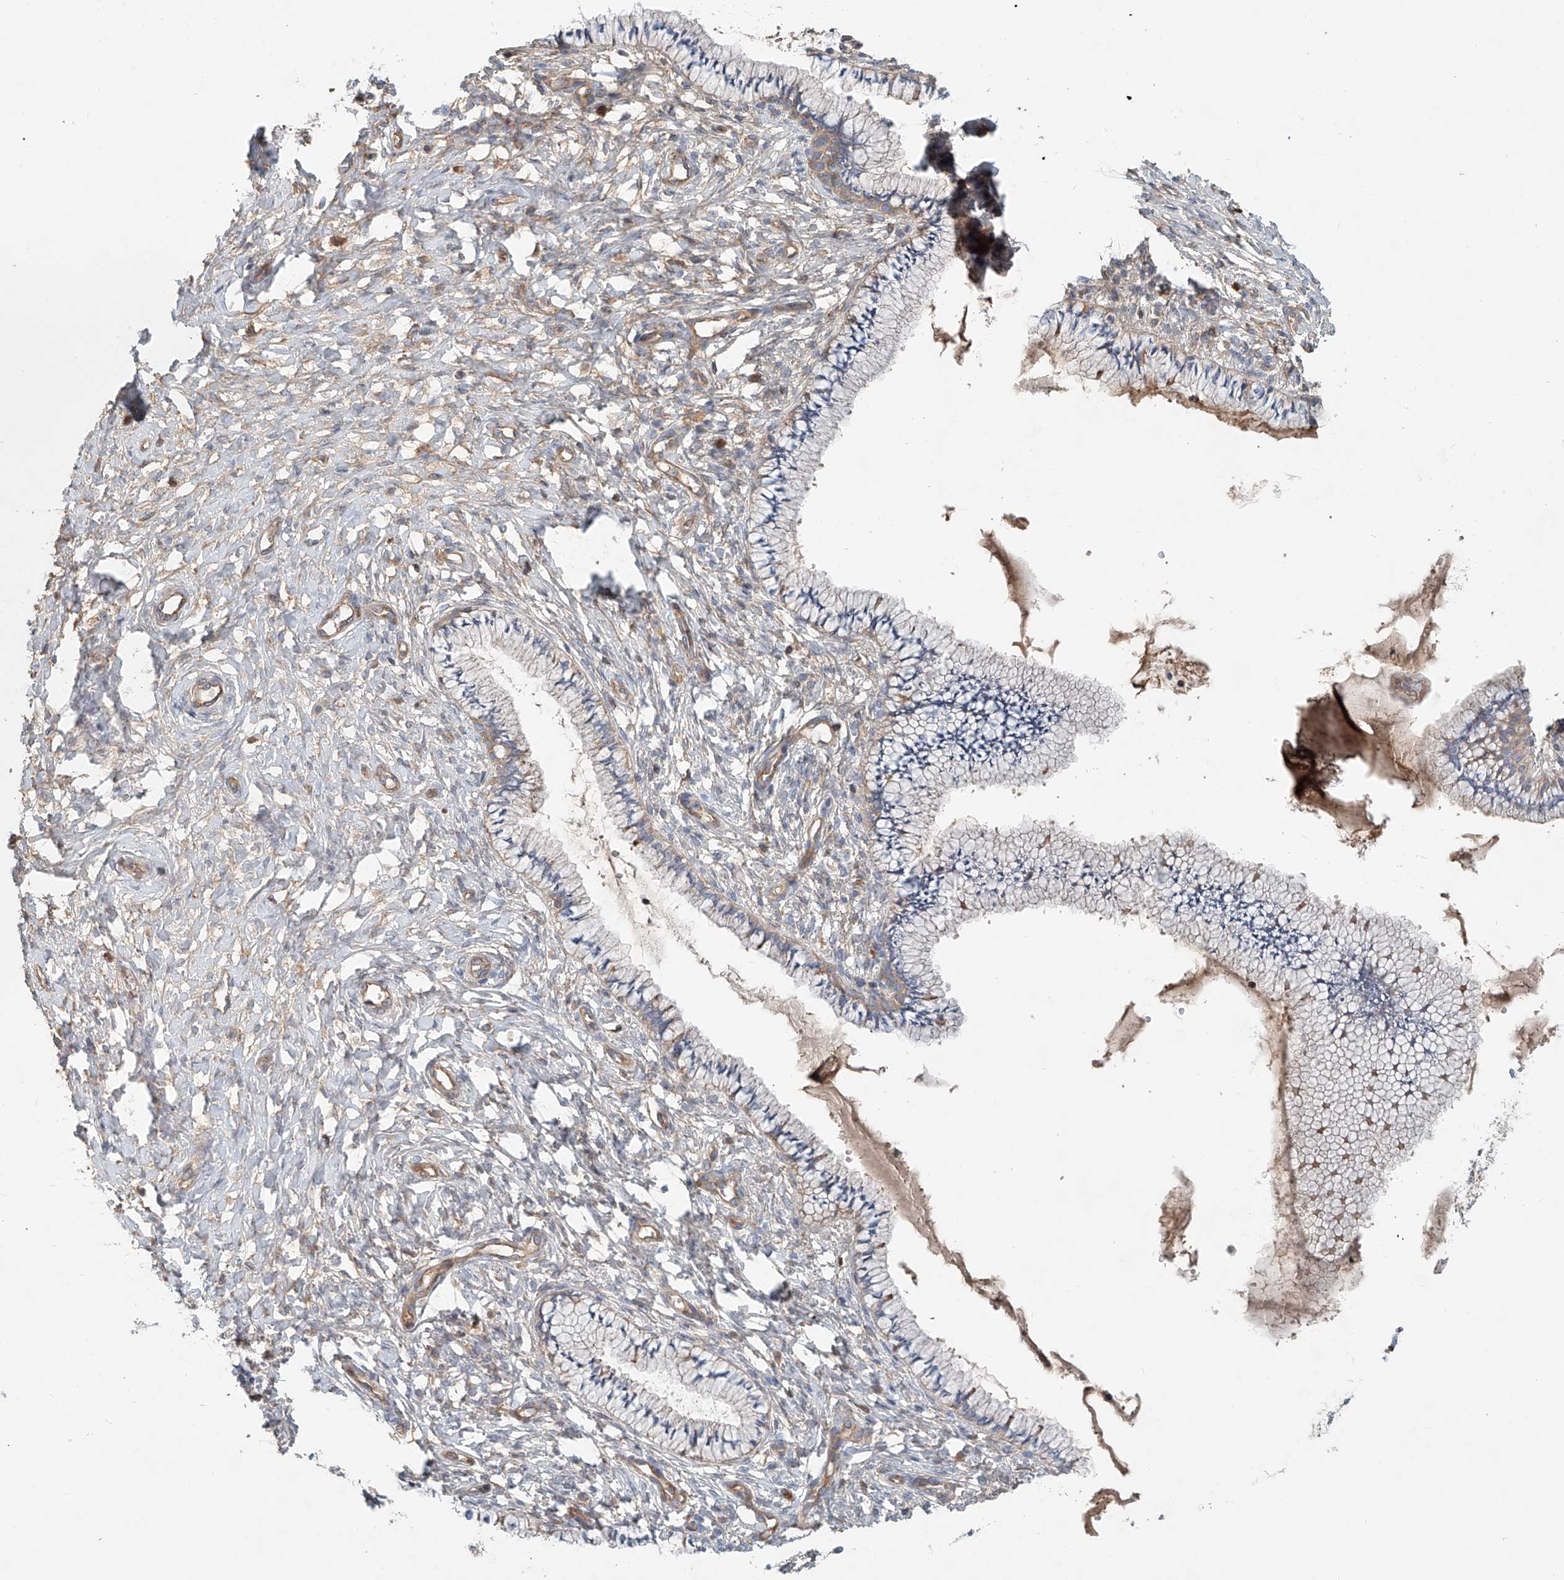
{"staining": {"intensity": "negative", "quantity": "none", "location": "none"}, "tissue": "cervix", "cell_type": "Glandular cells", "image_type": "normal", "snomed": [{"axis": "morphology", "description": "Normal tissue, NOS"}, {"axis": "topography", "description": "Cervix"}], "caption": "This is a photomicrograph of immunohistochemistry (IHC) staining of benign cervix, which shows no staining in glandular cells.", "gene": "FRYL", "patient": {"sex": "female", "age": 36}}